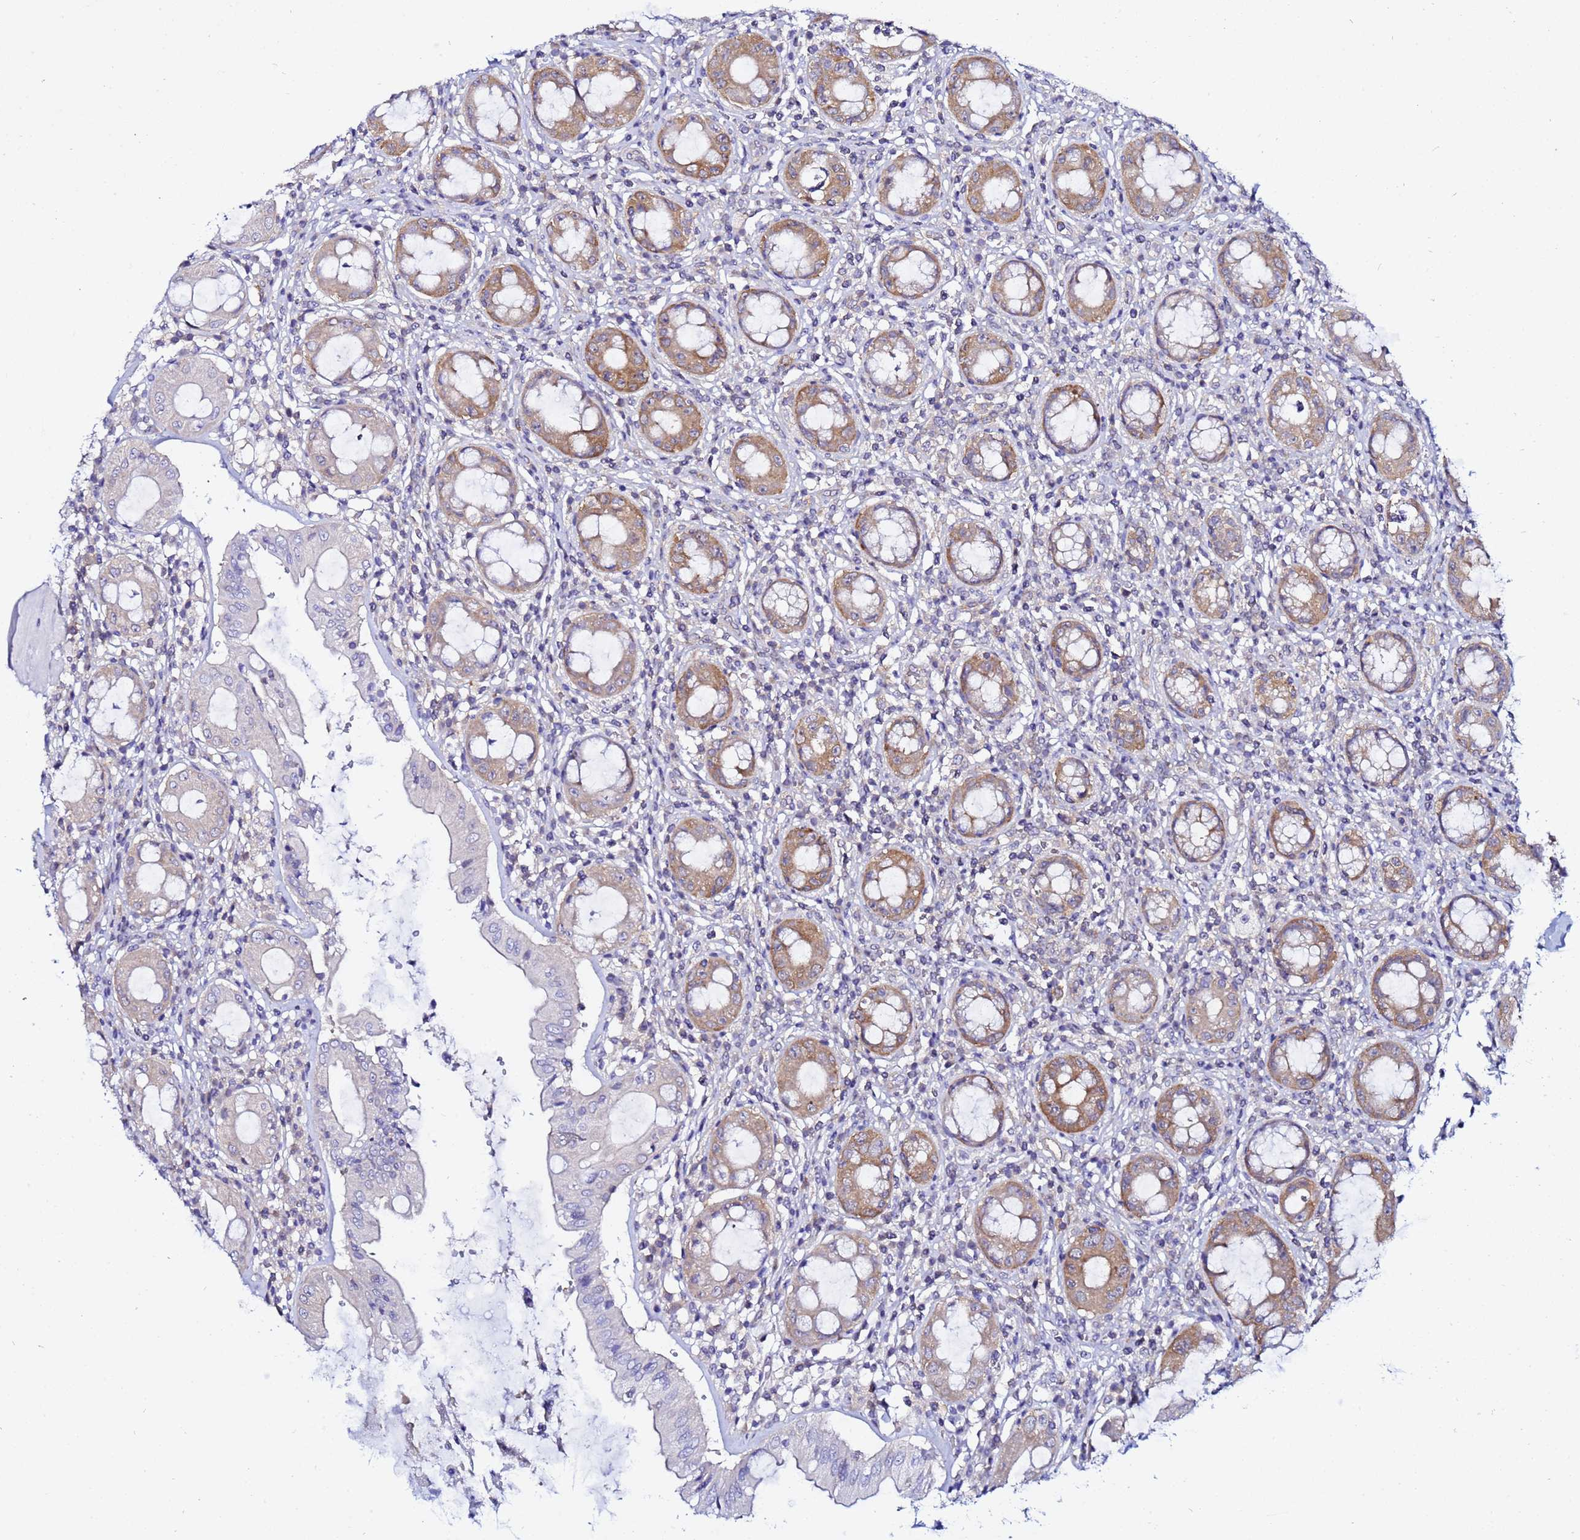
{"staining": {"intensity": "moderate", "quantity": ">75%", "location": "cytoplasmic/membranous"}, "tissue": "rectum", "cell_type": "Glandular cells", "image_type": "normal", "snomed": [{"axis": "morphology", "description": "Normal tissue, NOS"}, {"axis": "topography", "description": "Rectum"}], "caption": "Benign rectum reveals moderate cytoplasmic/membranous staining in approximately >75% of glandular cells.", "gene": "LENG1", "patient": {"sex": "female", "age": 57}}